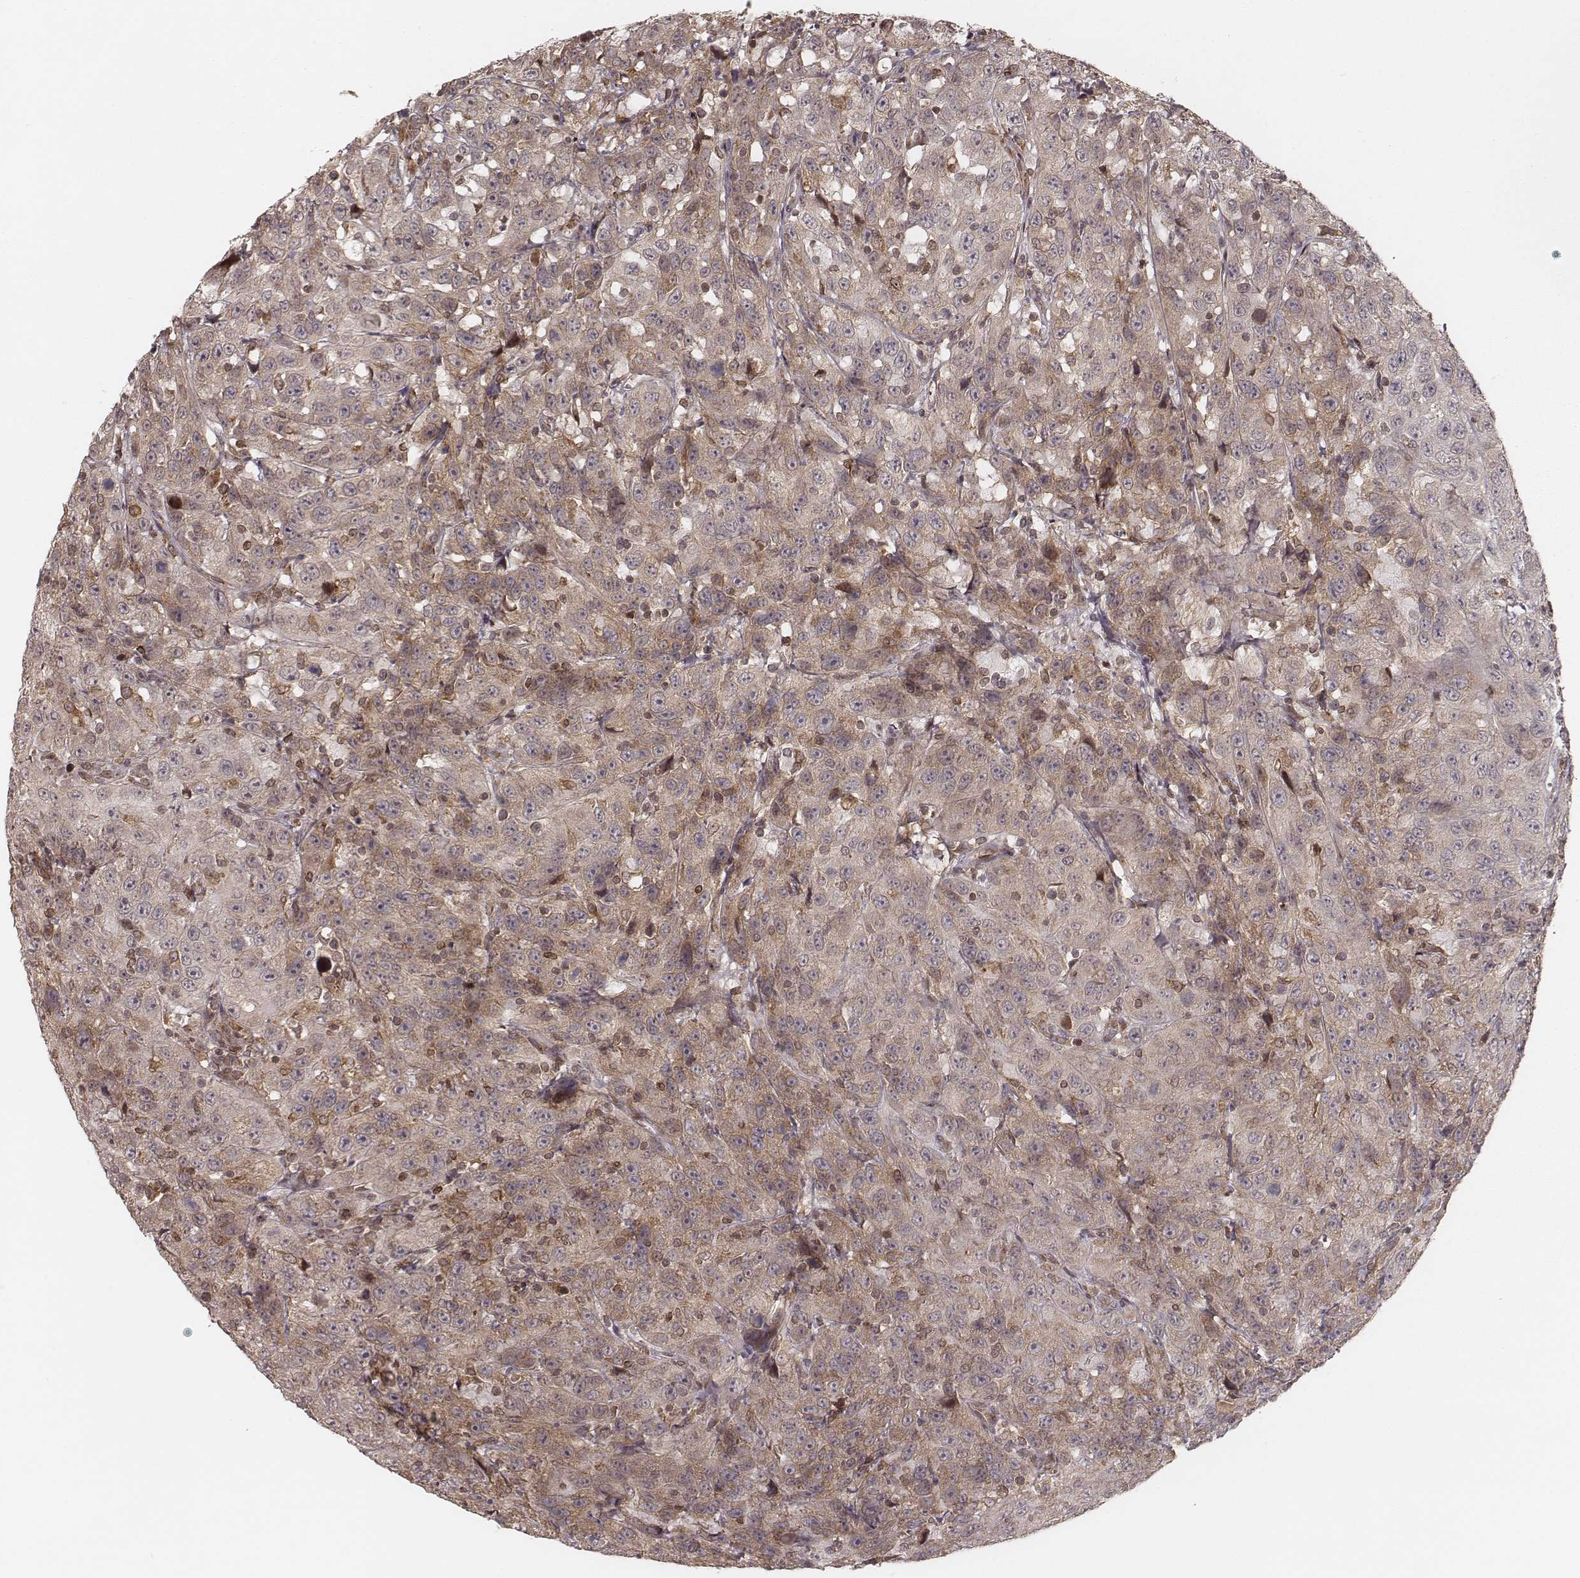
{"staining": {"intensity": "moderate", "quantity": "<25%", "location": "cytoplasmic/membranous"}, "tissue": "urothelial cancer", "cell_type": "Tumor cells", "image_type": "cancer", "snomed": [{"axis": "morphology", "description": "Urothelial carcinoma, NOS"}, {"axis": "morphology", "description": "Urothelial carcinoma, High grade"}, {"axis": "topography", "description": "Urinary bladder"}], "caption": "High-power microscopy captured an immunohistochemistry image of transitional cell carcinoma, revealing moderate cytoplasmic/membranous expression in about <25% of tumor cells.", "gene": "MYO19", "patient": {"sex": "female", "age": 73}}